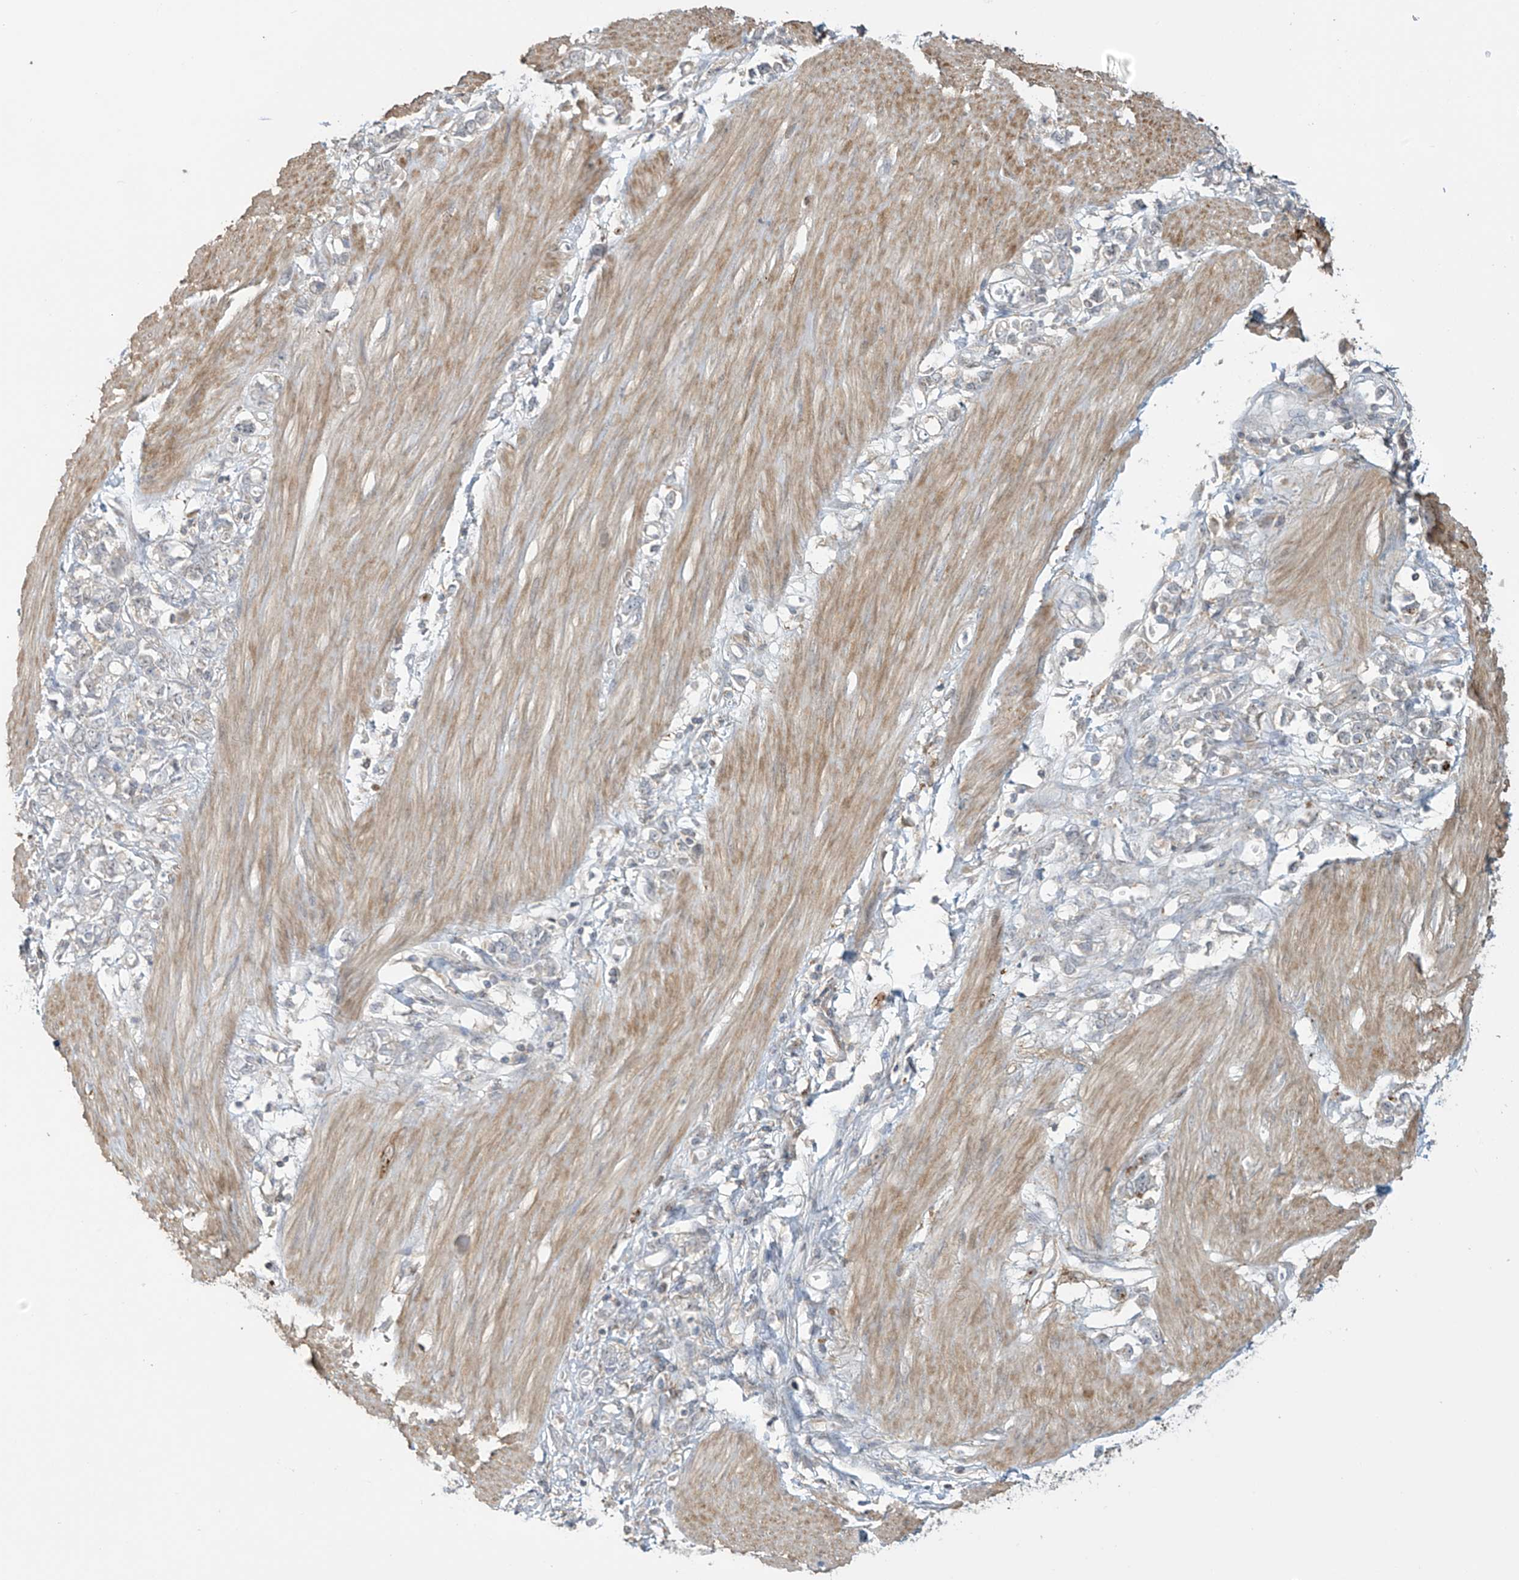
{"staining": {"intensity": "negative", "quantity": "none", "location": "none"}, "tissue": "stomach cancer", "cell_type": "Tumor cells", "image_type": "cancer", "snomed": [{"axis": "morphology", "description": "Adenocarcinoma, NOS"}, {"axis": "topography", "description": "Stomach"}], "caption": "A high-resolution image shows immunohistochemistry staining of stomach adenocarcinoma, which exhibits no significant staining in tumor cells.", "gene": "TAGAP", "patient": {"sex": "female", "age": 76}}